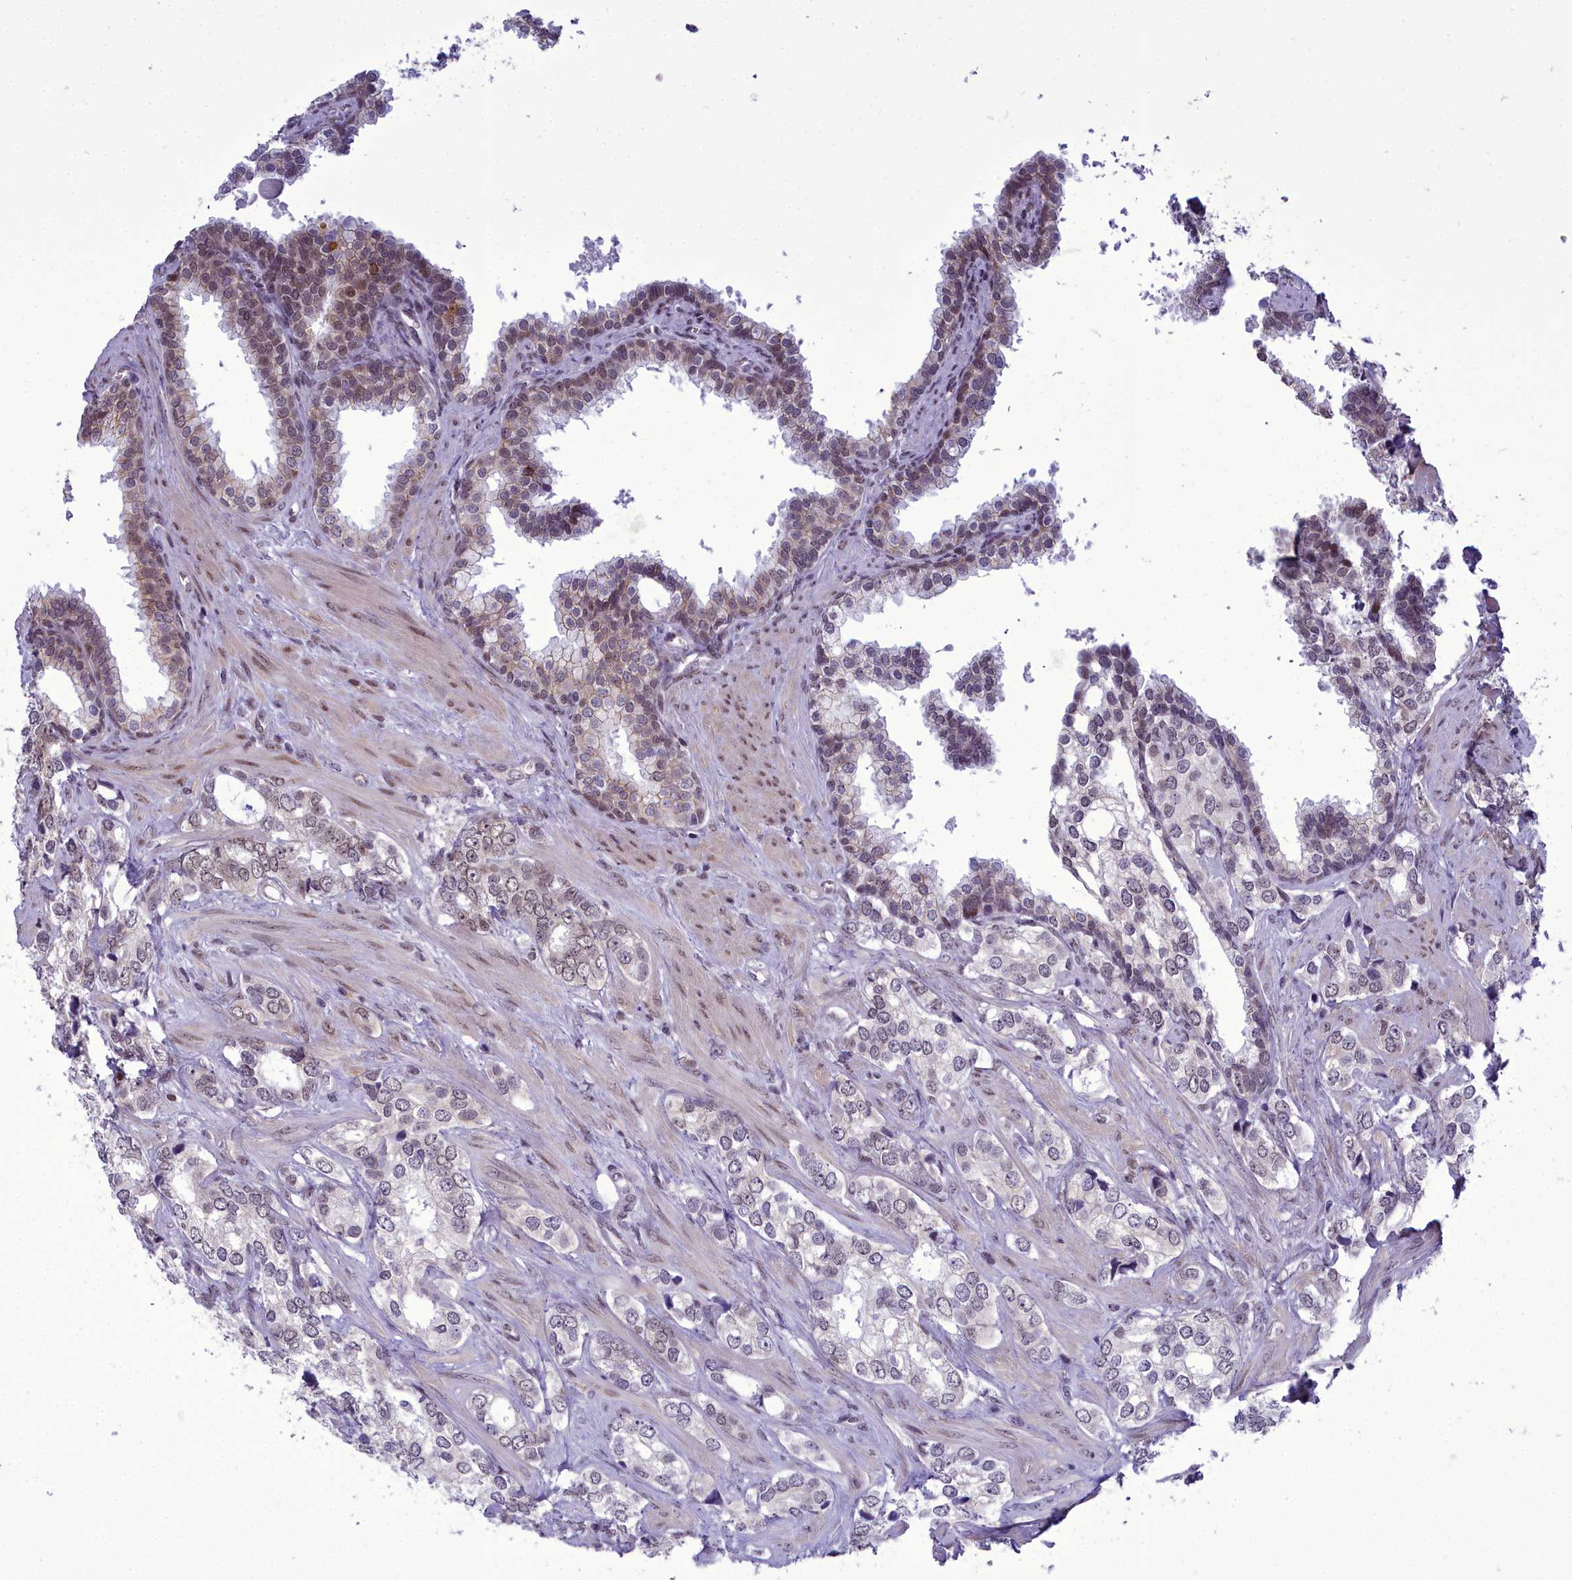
{"staining": {"intensity": "weak", "quantity": "25%-75%", "location": "nuclear"}, "tissue": "prostate cancer", "cell_type": "Tumor cells", "image_type": "cancer", "snomed": [{"axis": "morphology", "description": "Adenocarcinoma, High grade"}, {"axis": "topography", "description": "Prostate"}], "caption": "High-magnification brightfield microscopy of prostate cancer stained with DAB (3,3'-diaminobenzidine) (brown) and counterstained with hematoxylin (blue). tumor cells exhibit weak nuclear expression is identified in approximately25%-75% of cells. The staining was performed using DAB, with brown indicating positive protein expression. Nuclei are stained blue with hematoxylin.", "gene": "CEACAM19", "patient": {"sex": "male", "age": 66}}